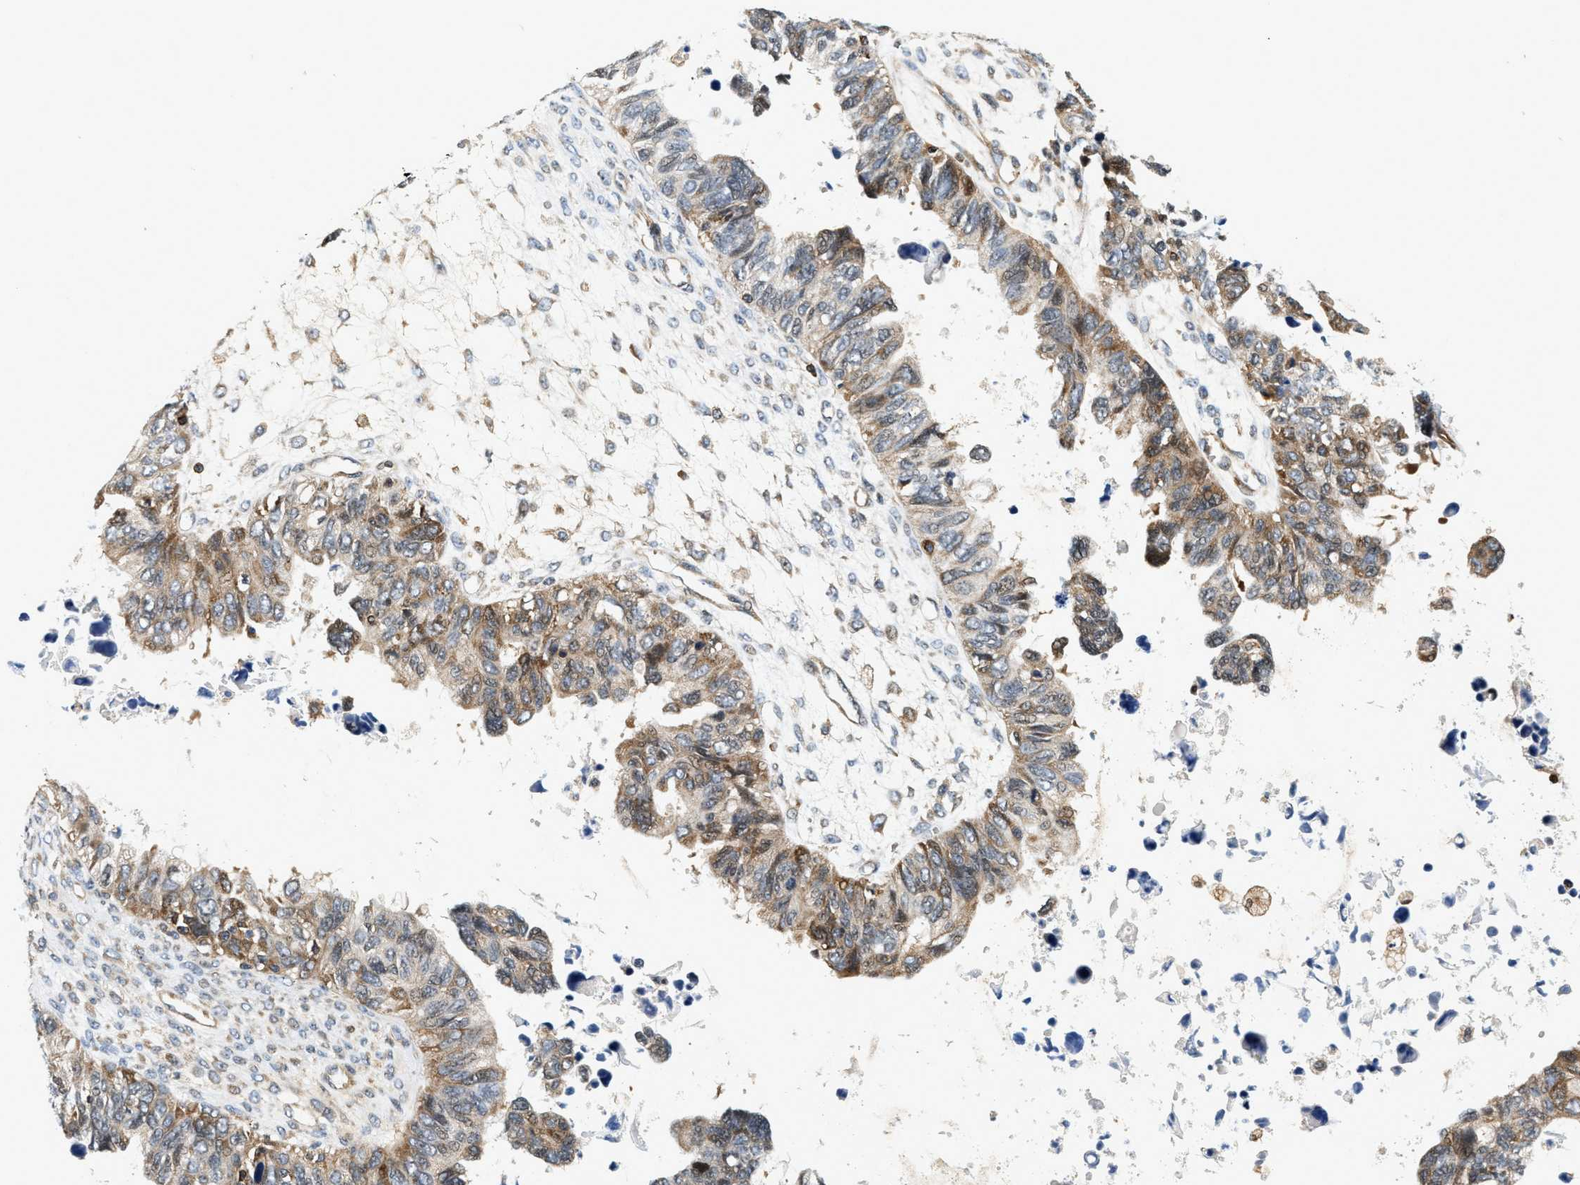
{"staining": {"intensity": "moderate", "quantity": ">75%", "location": "cytoplasmic/membranous"}, "tissue": "ovarian cancer", "cell_type": "Tumor cells", "image_type": "cancer", "snomed": [{"axis": "morphology", "description": "Cystadenocarcinoma, serous, NOS"}, {"axis": "topography", "description": "Ovary"}], "caption": "Immunohistochemistry of serous cystadenocarcinoma (ovarian) exhibits medium levels of moderate cytoplasmic/membranous staining in approximately >75% of tumor cells.", "gene": "SAMD9", "patient": {"sex": "female", "age": 79}}